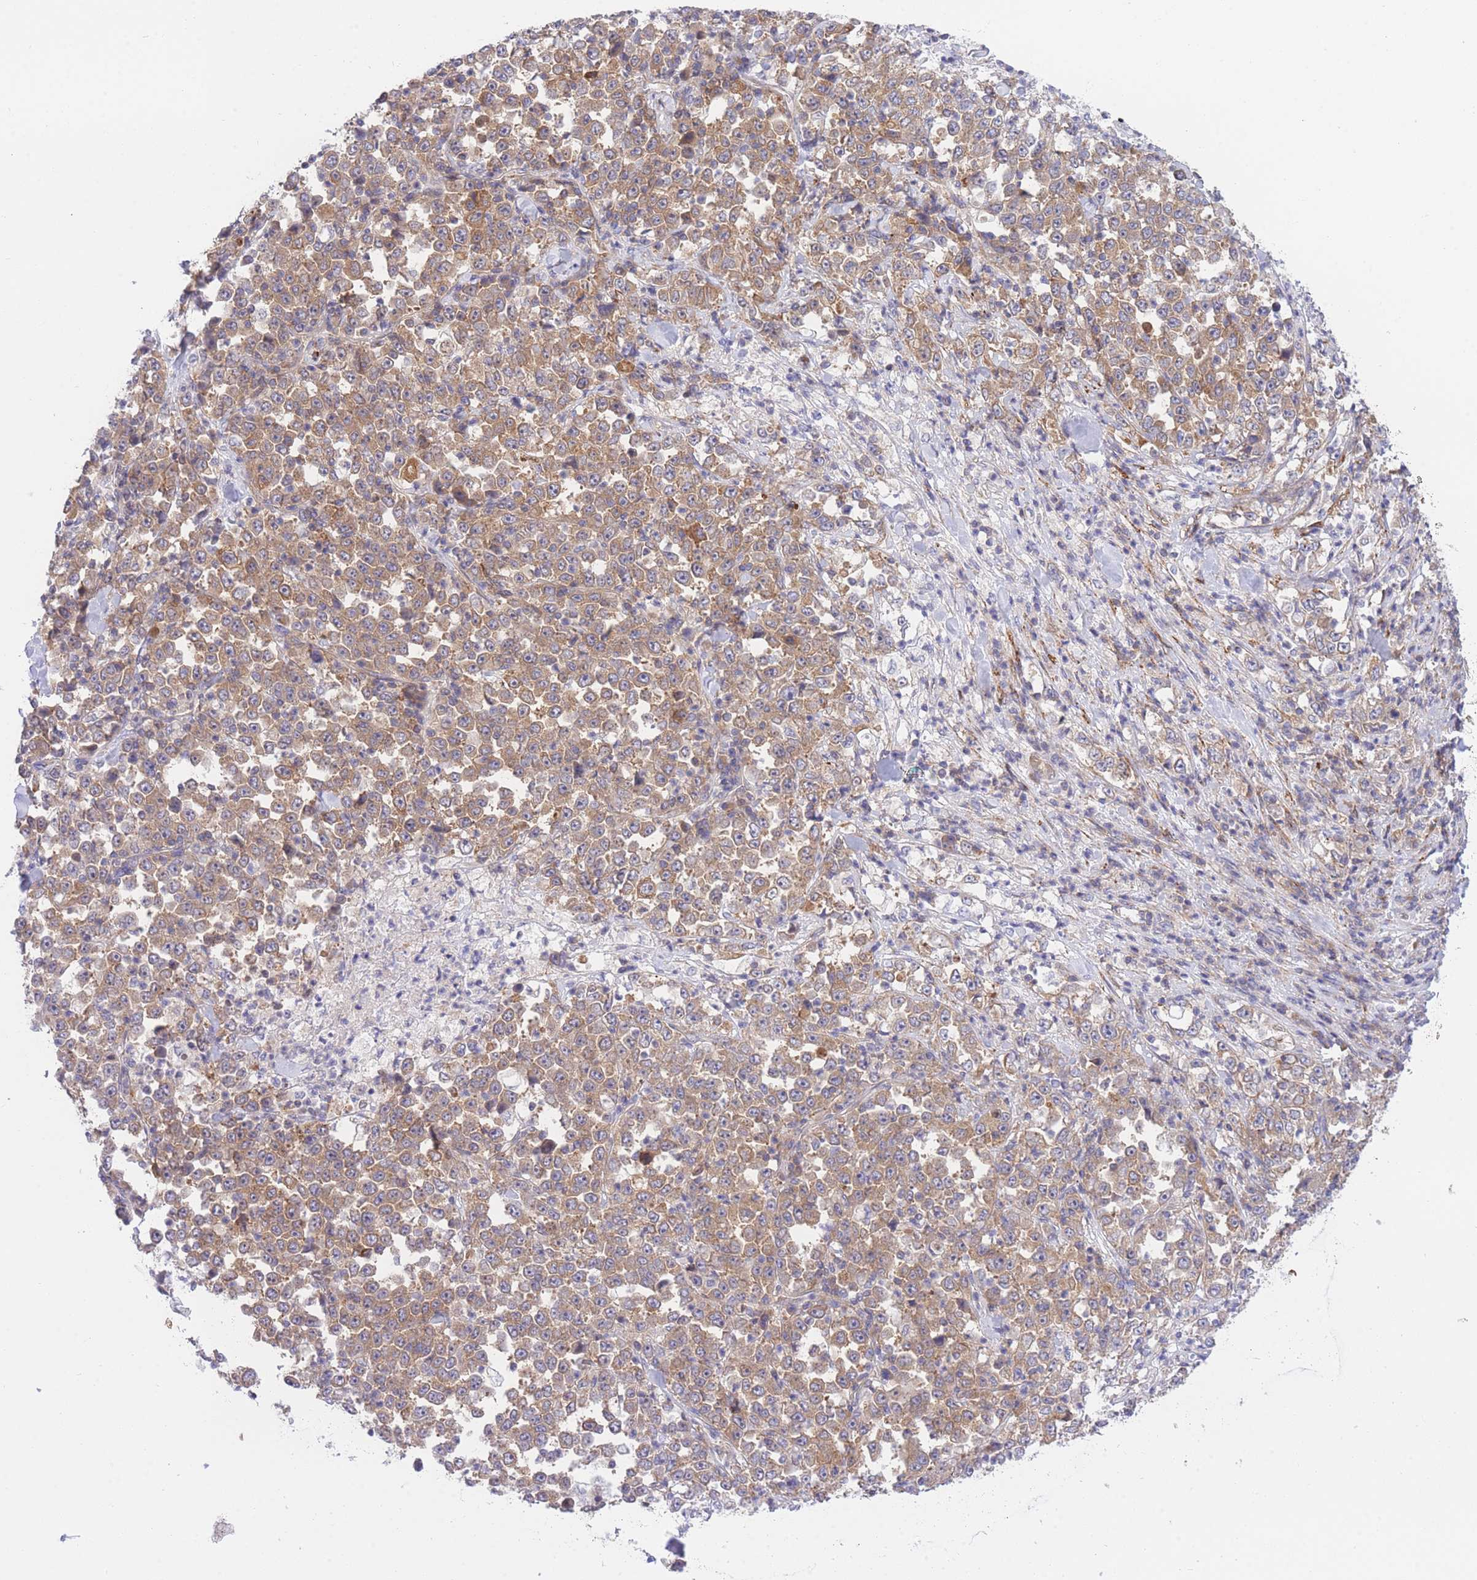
{"staining": {"intensity": "moderate", "quantity": ">75%", "location": "cytoplasmic/membranous"}, "tissue": "stomach cancer", "cell_type": "Tumor cells", "image_type": "cancer", "snomed": [{"axis": "morphology", "description": "Normal tissue, NOS"}, {"axis": "morphology", "description": "Adenocarcinoma, NOS"}, {"axis": "topography", "description": "Stomach, upper"}, {"axis": "topography", "description": "Stomach"}], "caption": "Stomach cancer tissue reveals moderate cytoplasmic/membranous positivity in about >75% of tumor cells", "gene": "EIF2B2", "patient": {"sex": "male", "age": 59}}